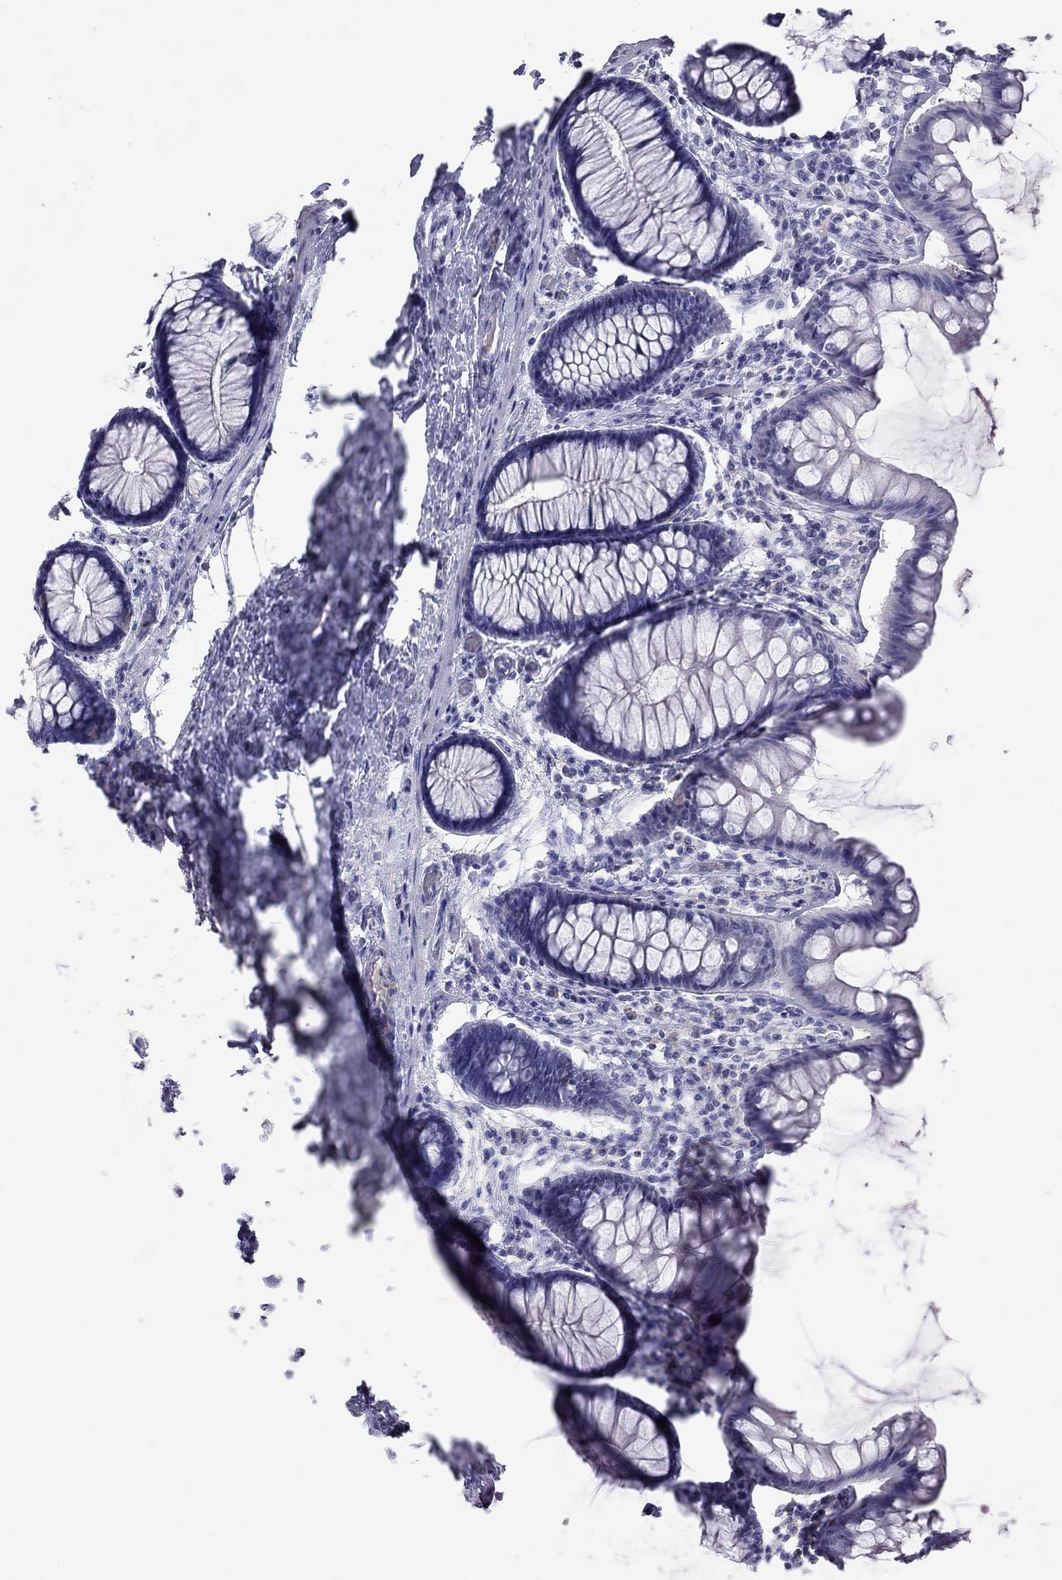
{"staining": {"intensity": "negative", "quantity": "none", "location": "none"}, "tissue": "colon", "cell_type": "Endothelial cells", "image_type": "normal", "snomed": [{"axis": "morphology", "description": "Normal tissue, NOS"}, {"axis": "topography", "description": "Colon"}], "caption": "Photomicrograph shows no protein staining in endothelial cells of benign colon.", "gene": "STAG3", "patient": {"sex": "female", "age": 65}}